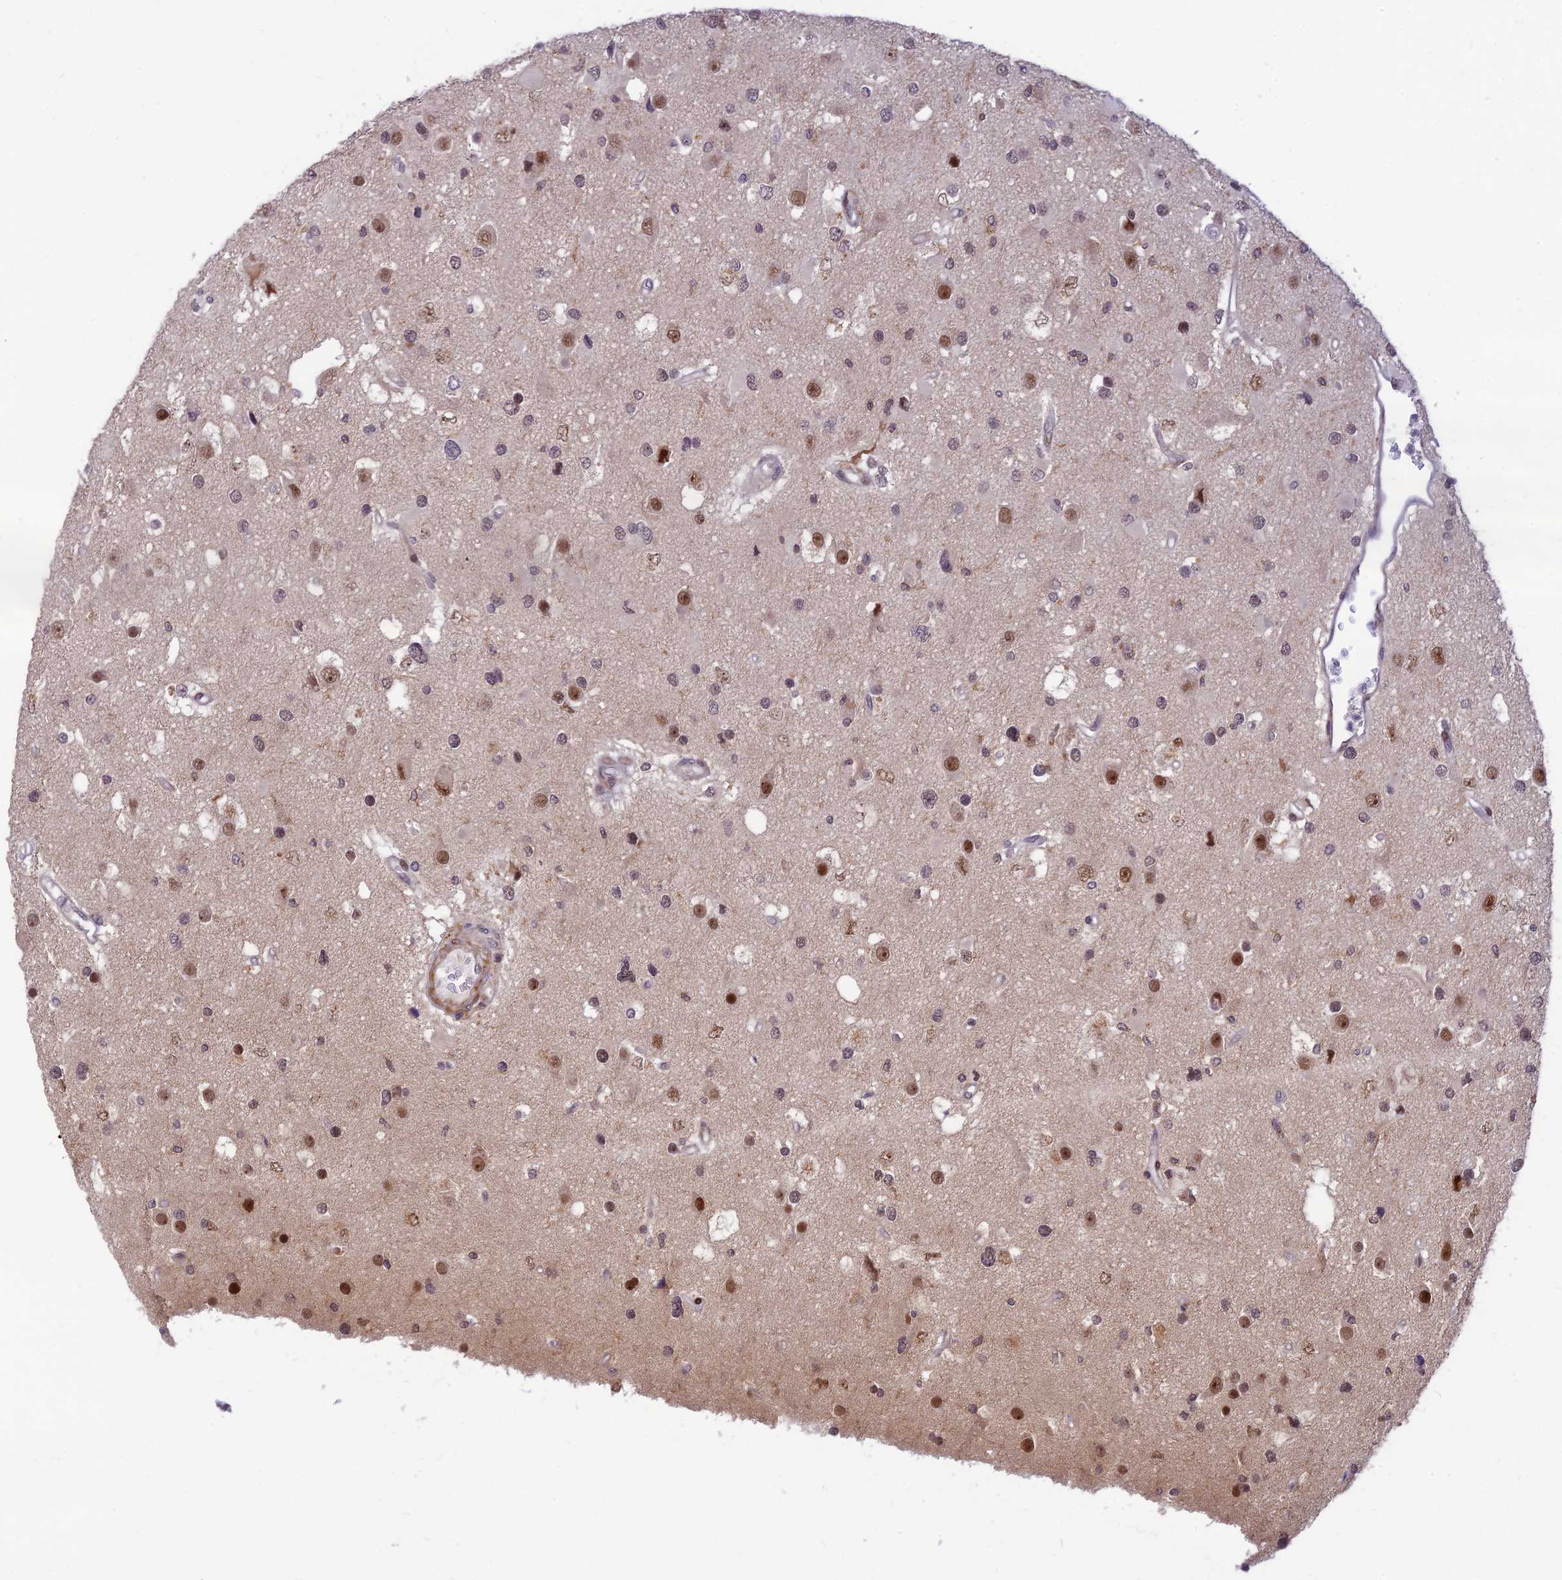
{"staining": {"intensity": "moderate", "quantity": "25%-75%", "location": "nuclear"}, "tissue": "glioma", "cell_type": "Tumor cells", "image_type": "cancer", "snomed": [{"axis": "morphology", "description": "Glioma, malignant, High grade"}, {"axis": "topography", "description": "Brain"}], "caption": "Protein staining by immunohistochemistry shows moderate nuclear positivity in approximately 25%-75% of tumor cells in glioma.", "gene": "ASPDH", "patient": {"sex": "male", "age": 53}}